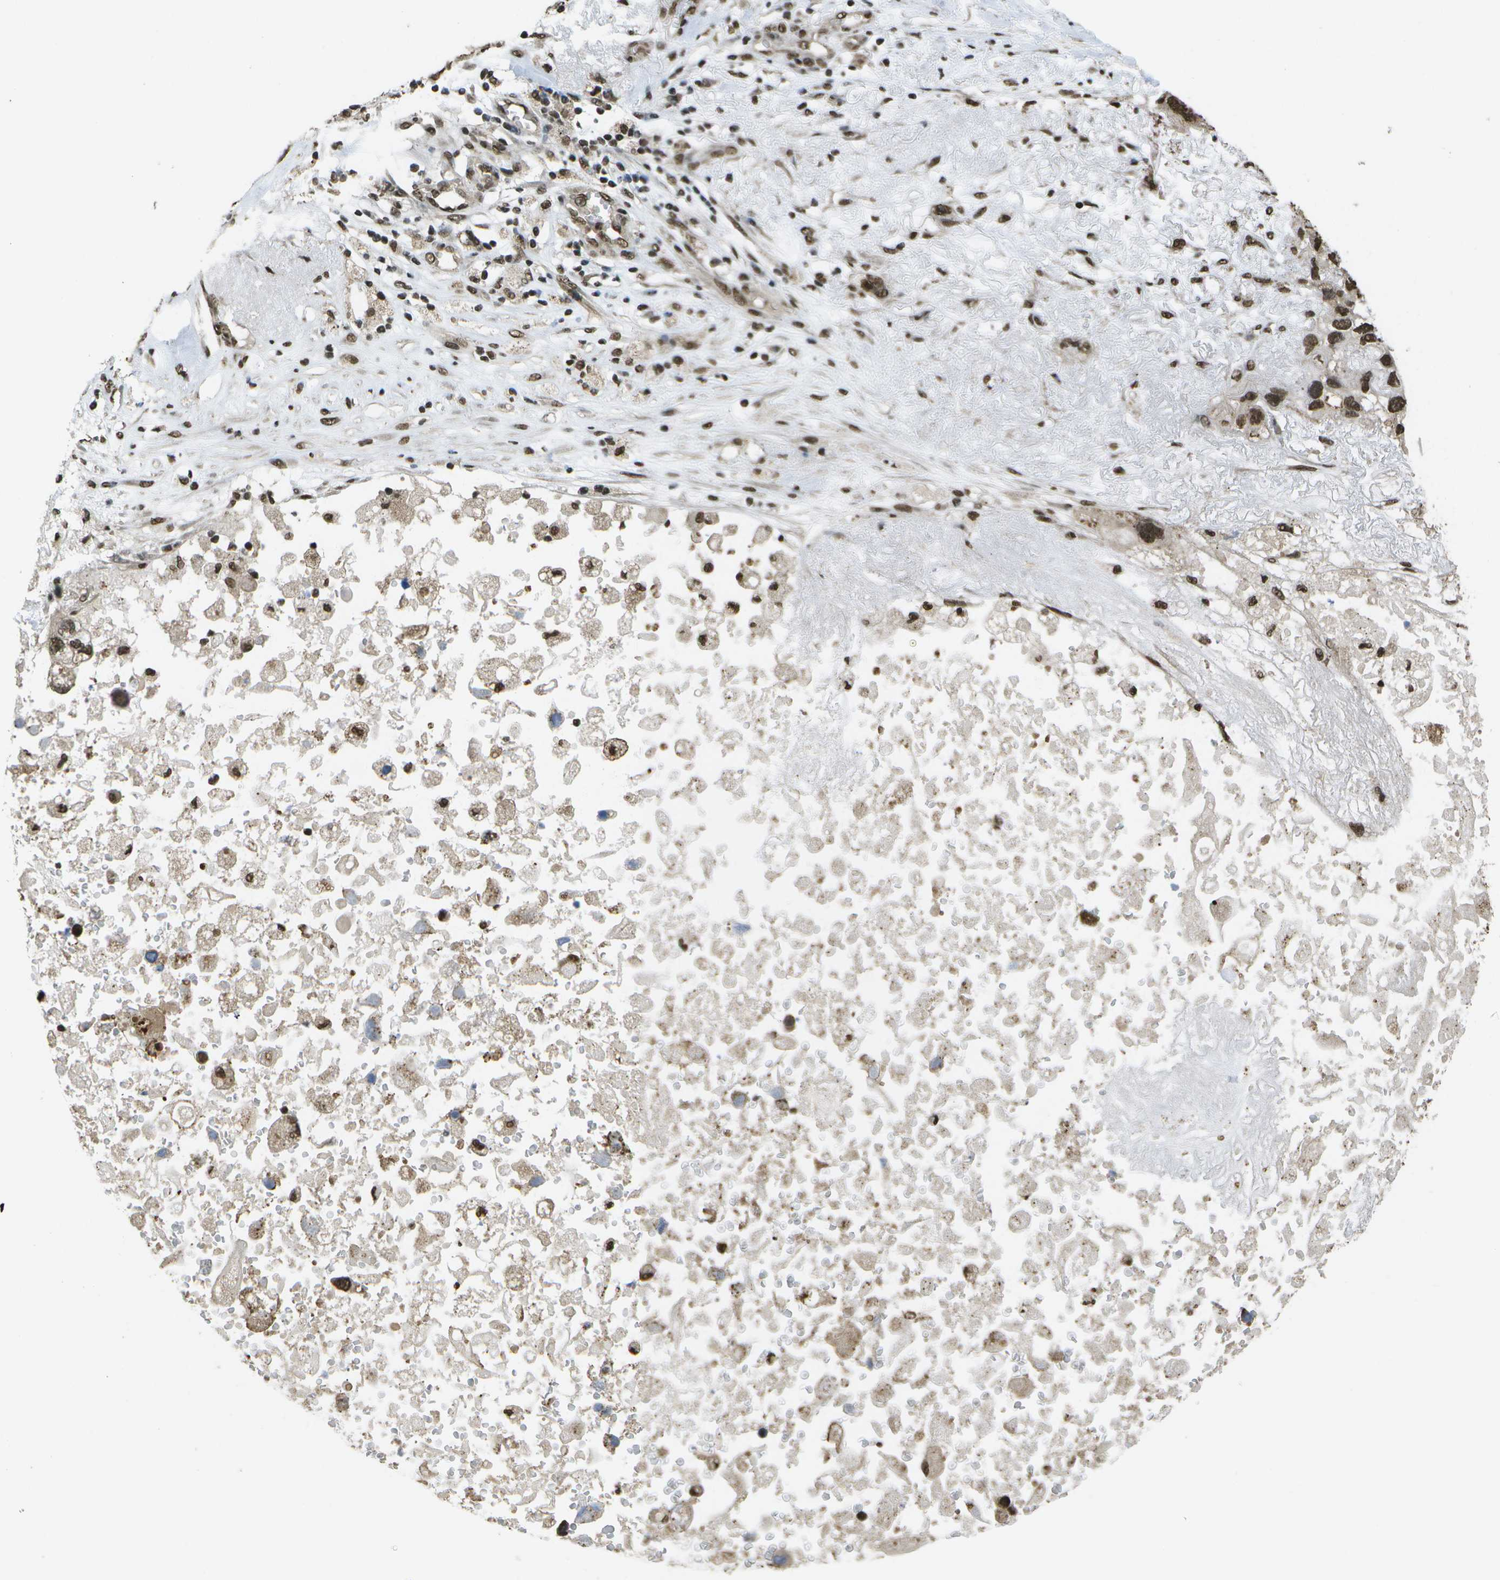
{"staining": {"intensity": "strong", "quantity": "25%-75%", "location": "nuclear"}, "tissue": "lung cancer", "cell_type": "Tumor cells", "image_type": "cancer", "snomed": [{"axis": "morphology", "description": "Squamous cell carcinoma, NOS"}, {"axis": "topography", "description": "Lung"}], "caption": "Tumor cells reveal high levels of strong nuclear staining in approximately 25%-75% of cells in lung cancer. (DAB IHC with brightfield microscopy, high magnification).", "gene": "SPEN", "patient": {"sex": "female", "age": 73}}